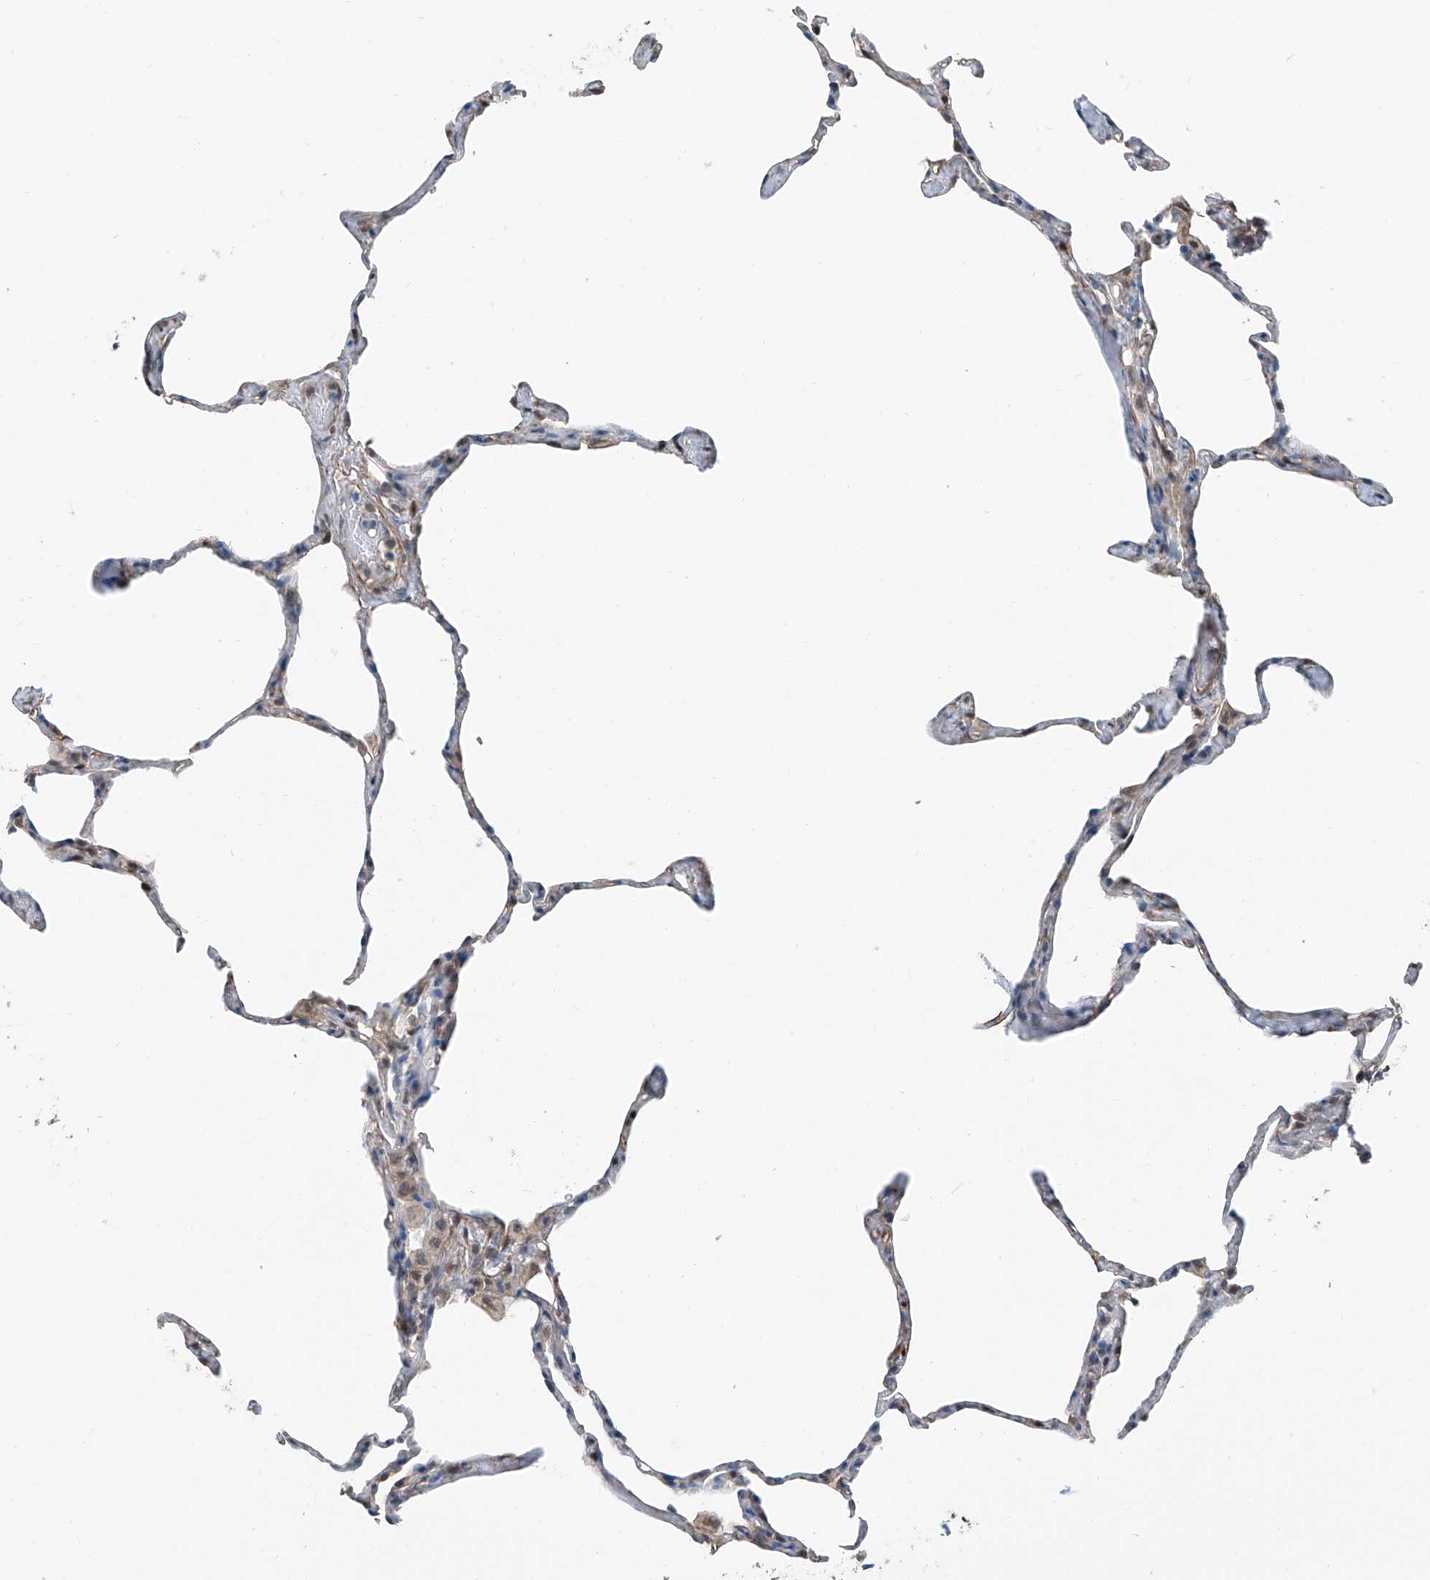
{"staining": {"intensity": "negative", "quantity": "none", "location": "none"}, "tissue": "lung", "cell_type": "Alveolar cells", "image_type": "normal", "snomed": [{"axis": "morphology", "description": "Normal tissue, NOS"}, {"axis": "topography", "description": "Lung"}], "caption": "DAB immunohistochemical staining of benign human lung exhibits no significant positivity in alveolar cells.", "gene": "HSPA6", "patient": {"sex": "male", "age": 65}}